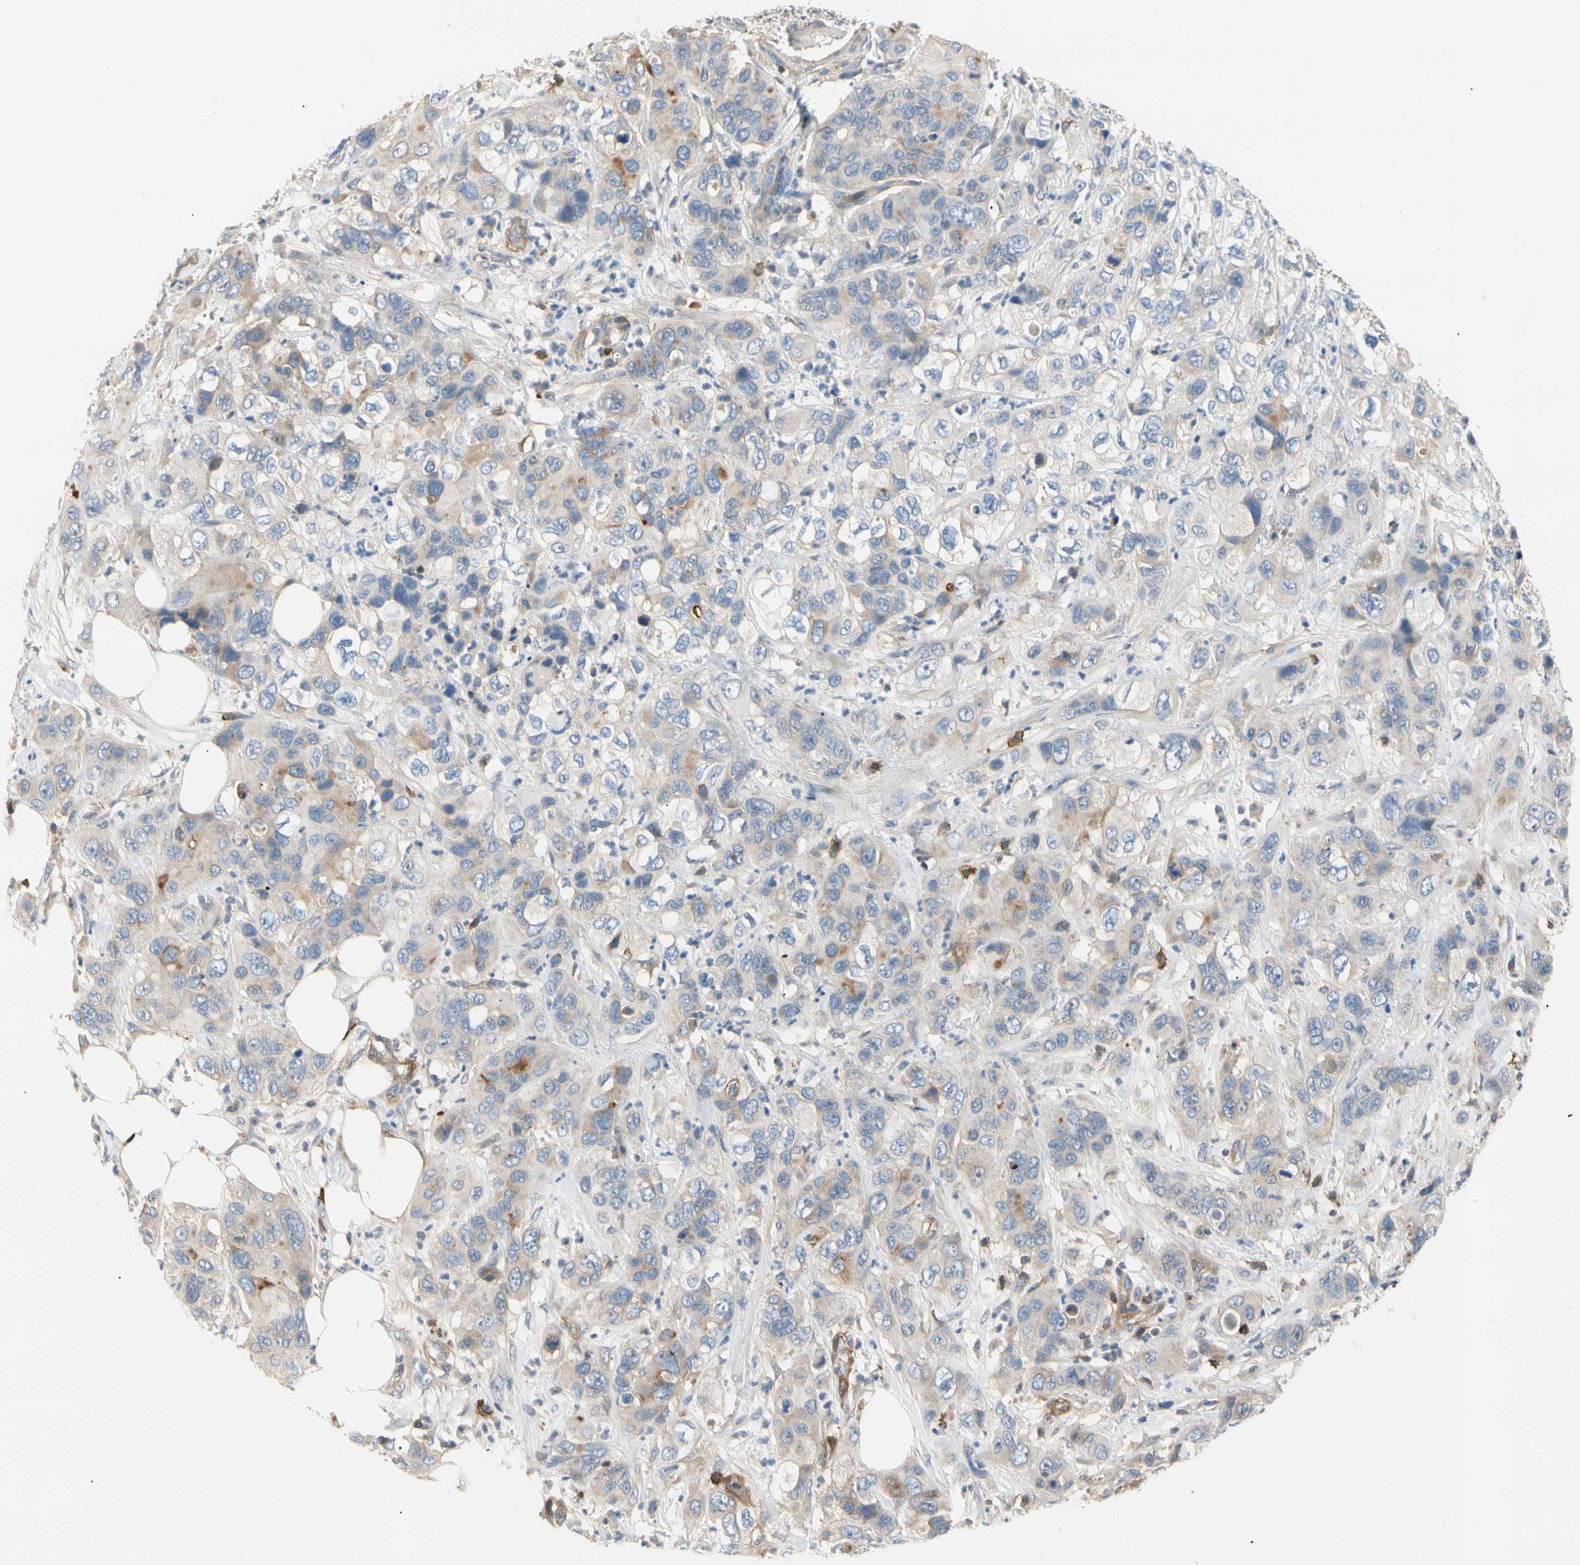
{"staining": {"intensity": "moderate", "quantity": "<25%", "location": "cytoplasmic/membranous"}, "tissue": "pancreatic cancer", "cell_type": "Tumor cells", "image_type": "cancer", "snomed": [{"axis": "morphology", "description": "Adenocarcinoma, NOS"}, {"axis": "topography", "description": "Pancreas"}], "caption": "Tumor cells display low levels of moderate cytoplasmic/membranous staining in about <25% of cells in human pancreatic cancer (adenocarcinoma). (IHC, brightfield microscopy, high magnification).", "gene": "TNFRSF18", "patient": {"sex": "female", "age": 71}}